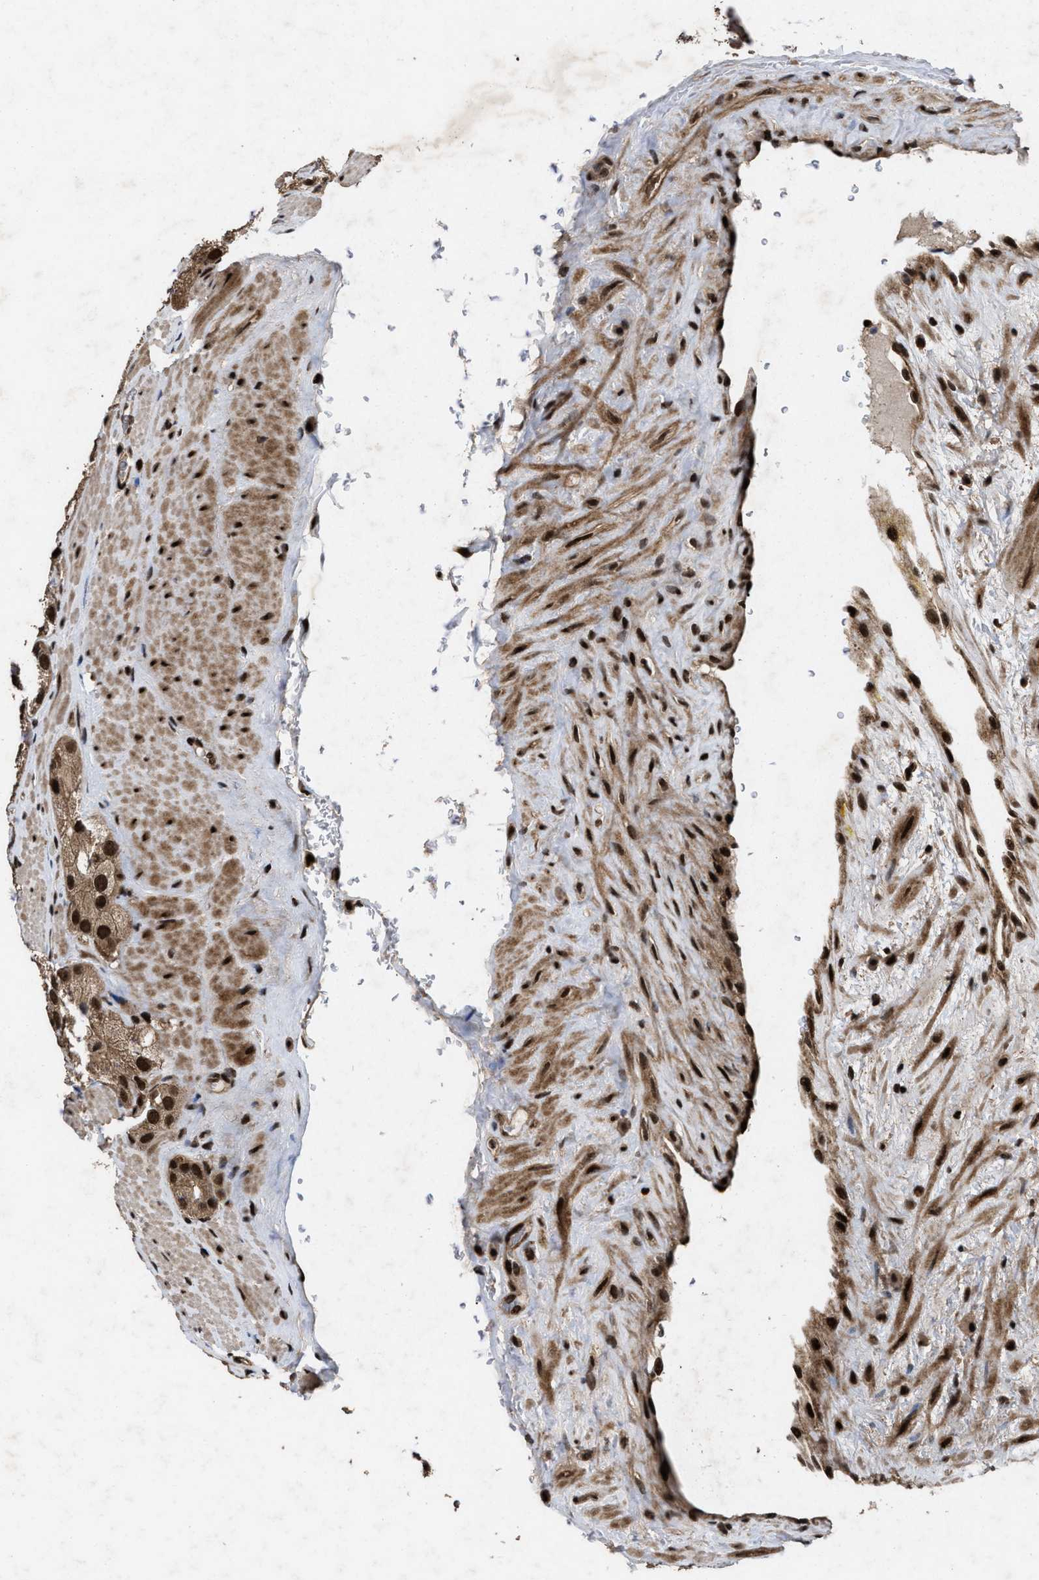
{"staining": {"intensity": "strong", "quantity": ">75%", "location": "nuclear"}, "tissue": "prostate cancer", "cell_type": "Tumor cells", "image_type": "cancer", "snomed": [{"axis": "morphology", "description": "Adenocarcinoma, High grade"}, {"axis": "topography", "description": "Prostate"}], "caption": "Strong nuclear positivity is identified in about >75% of tumor cells in prostate cancer (high-grade adenocarcinoma). (Stains: DAB (3,3'-diaminobenzidine) in brown, nuclei in blue, Microscopy: brightfield microscopy at high magnification).", "gene": "WIZ", "patient": {"sex": "male", "age": 63}}